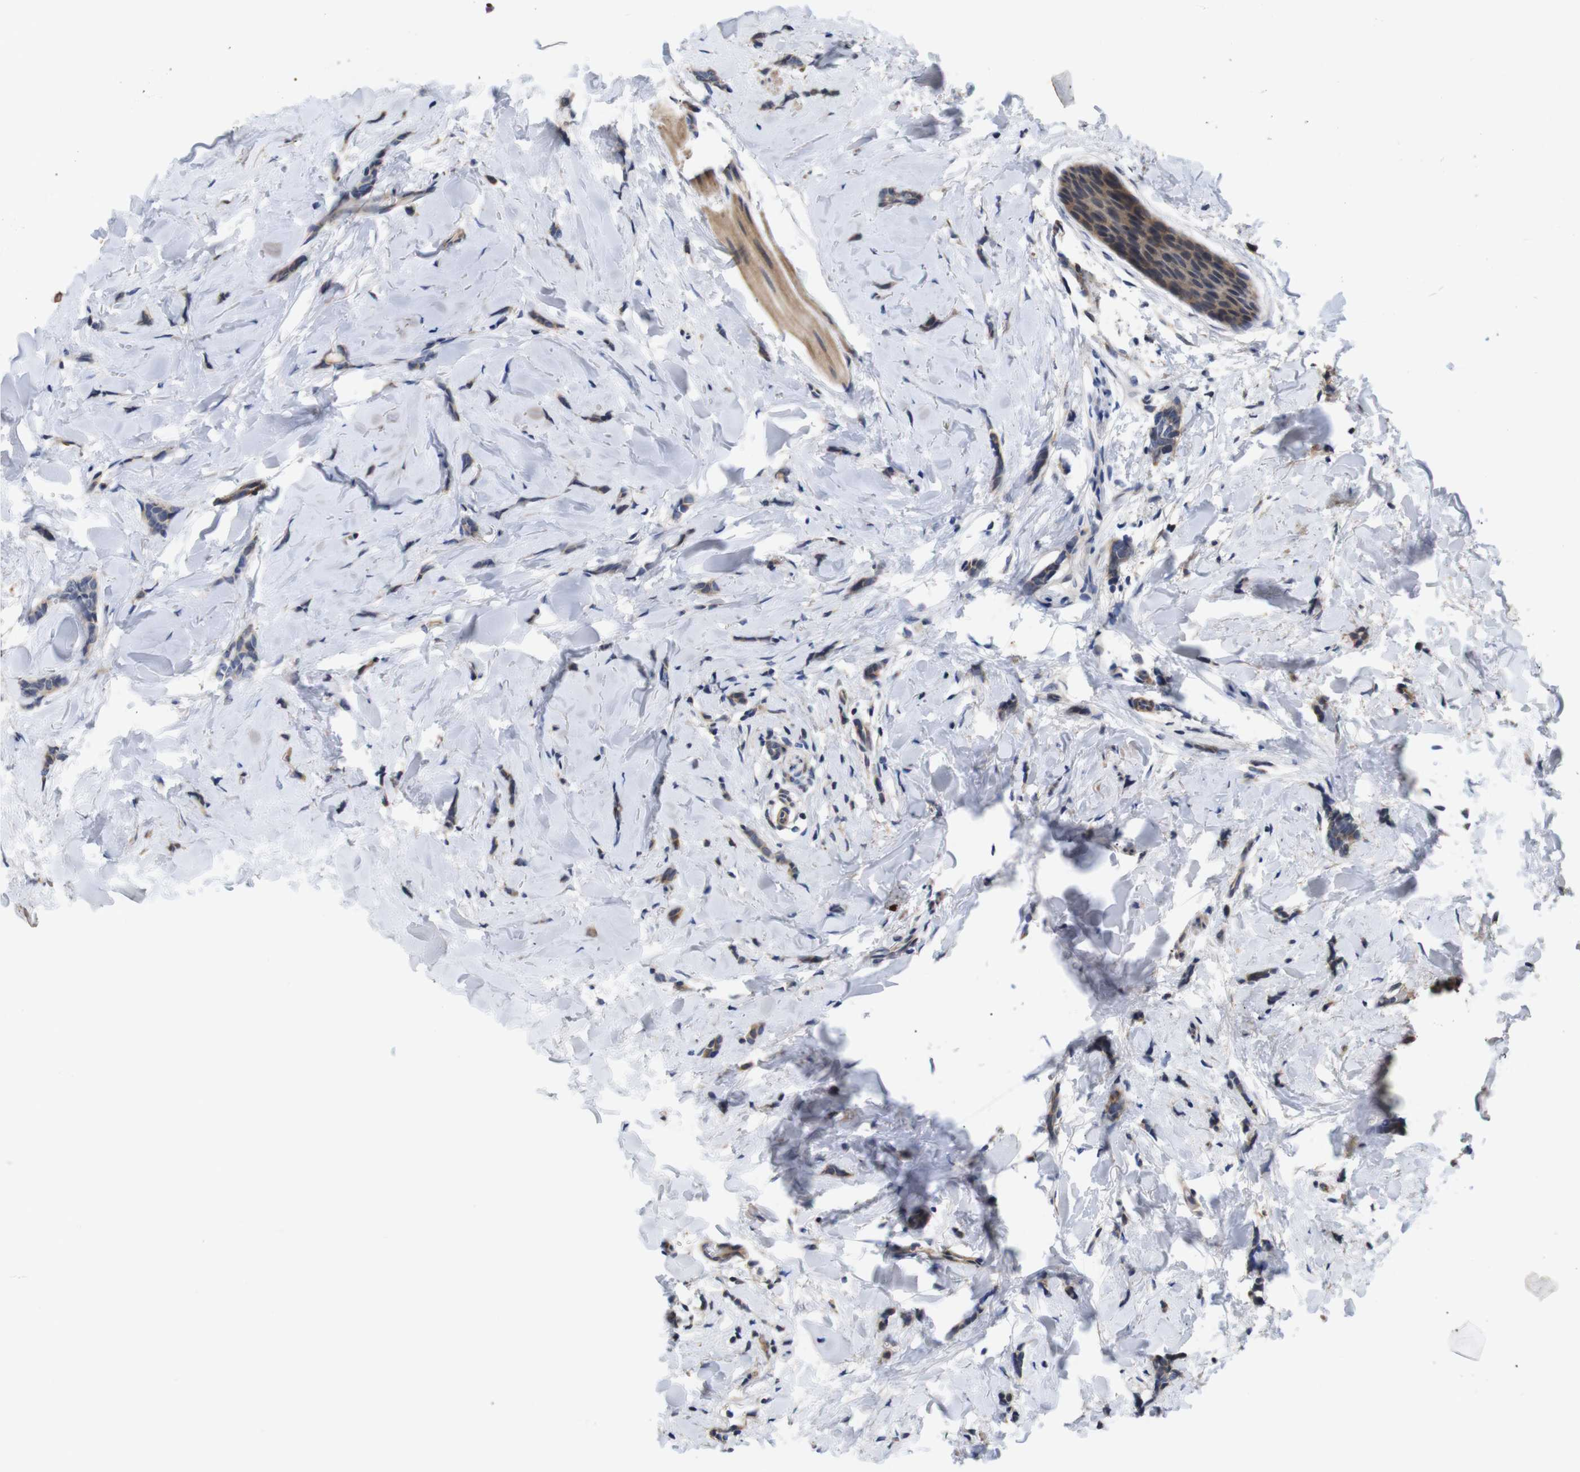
{"staining": {"intensity": "moderate", "quantity": ">75%", "location": "cytoplasmic/membranous"}, "tissue": "breast cancer", "cell_type": "Tumor cells", "image_type": "cancer", "snomed": [{"axis": "morphology", "description": "Lobular carcinoma"}, {"axis": "topography", "description": "Skin"}, {"axis": "topography", "description": "Breast"}], "caption": "Human breast lobular carcinoma stained with a brown dye exhibits moderate cytoplasmic/membranous positive staining in about >75% of tumor cells.", "gene": "SPRY3", "patient": {"sex": "female", "age": 46}}